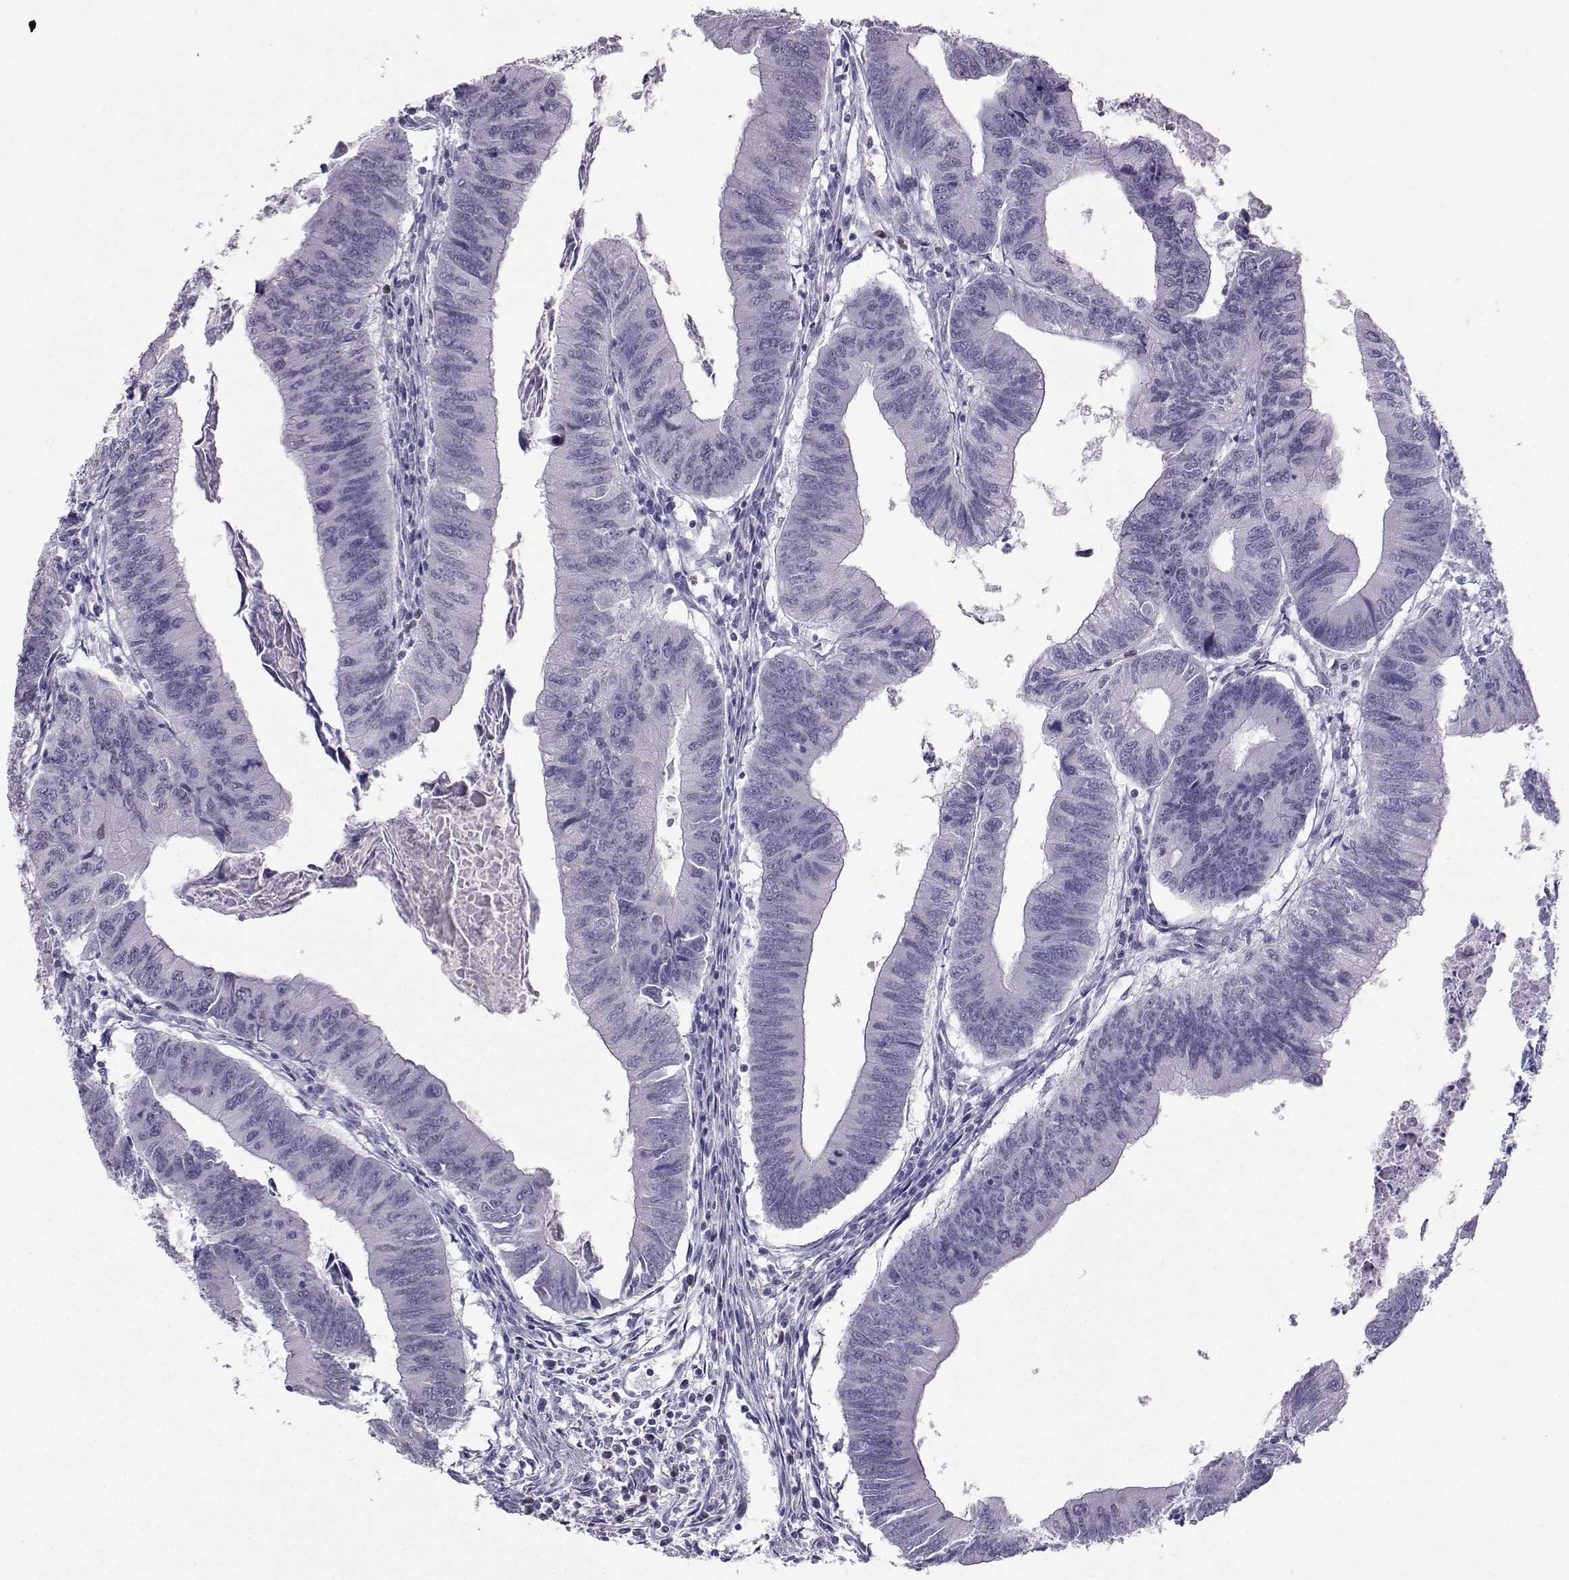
{"staining": {"intensity": "negative", "quantity": "none", "location": "none"}, "tissue": "colorectal cancer", "cell_type": "Tumor cells", "image_type": "cancer", "snomed": [{"axis": "morphology", "description": "Adenocarcinoma, NOS"}, {"axis": "topography", "description": "Colon"}], "caption": "This is a histopathology image of immunohistochemistry (IHC) staining of adenocarcinoma (colorectal), which shows no positivity in tumor cells.", "gene": "TEDC2", "patient": {"sex": "male", "age": 53}}